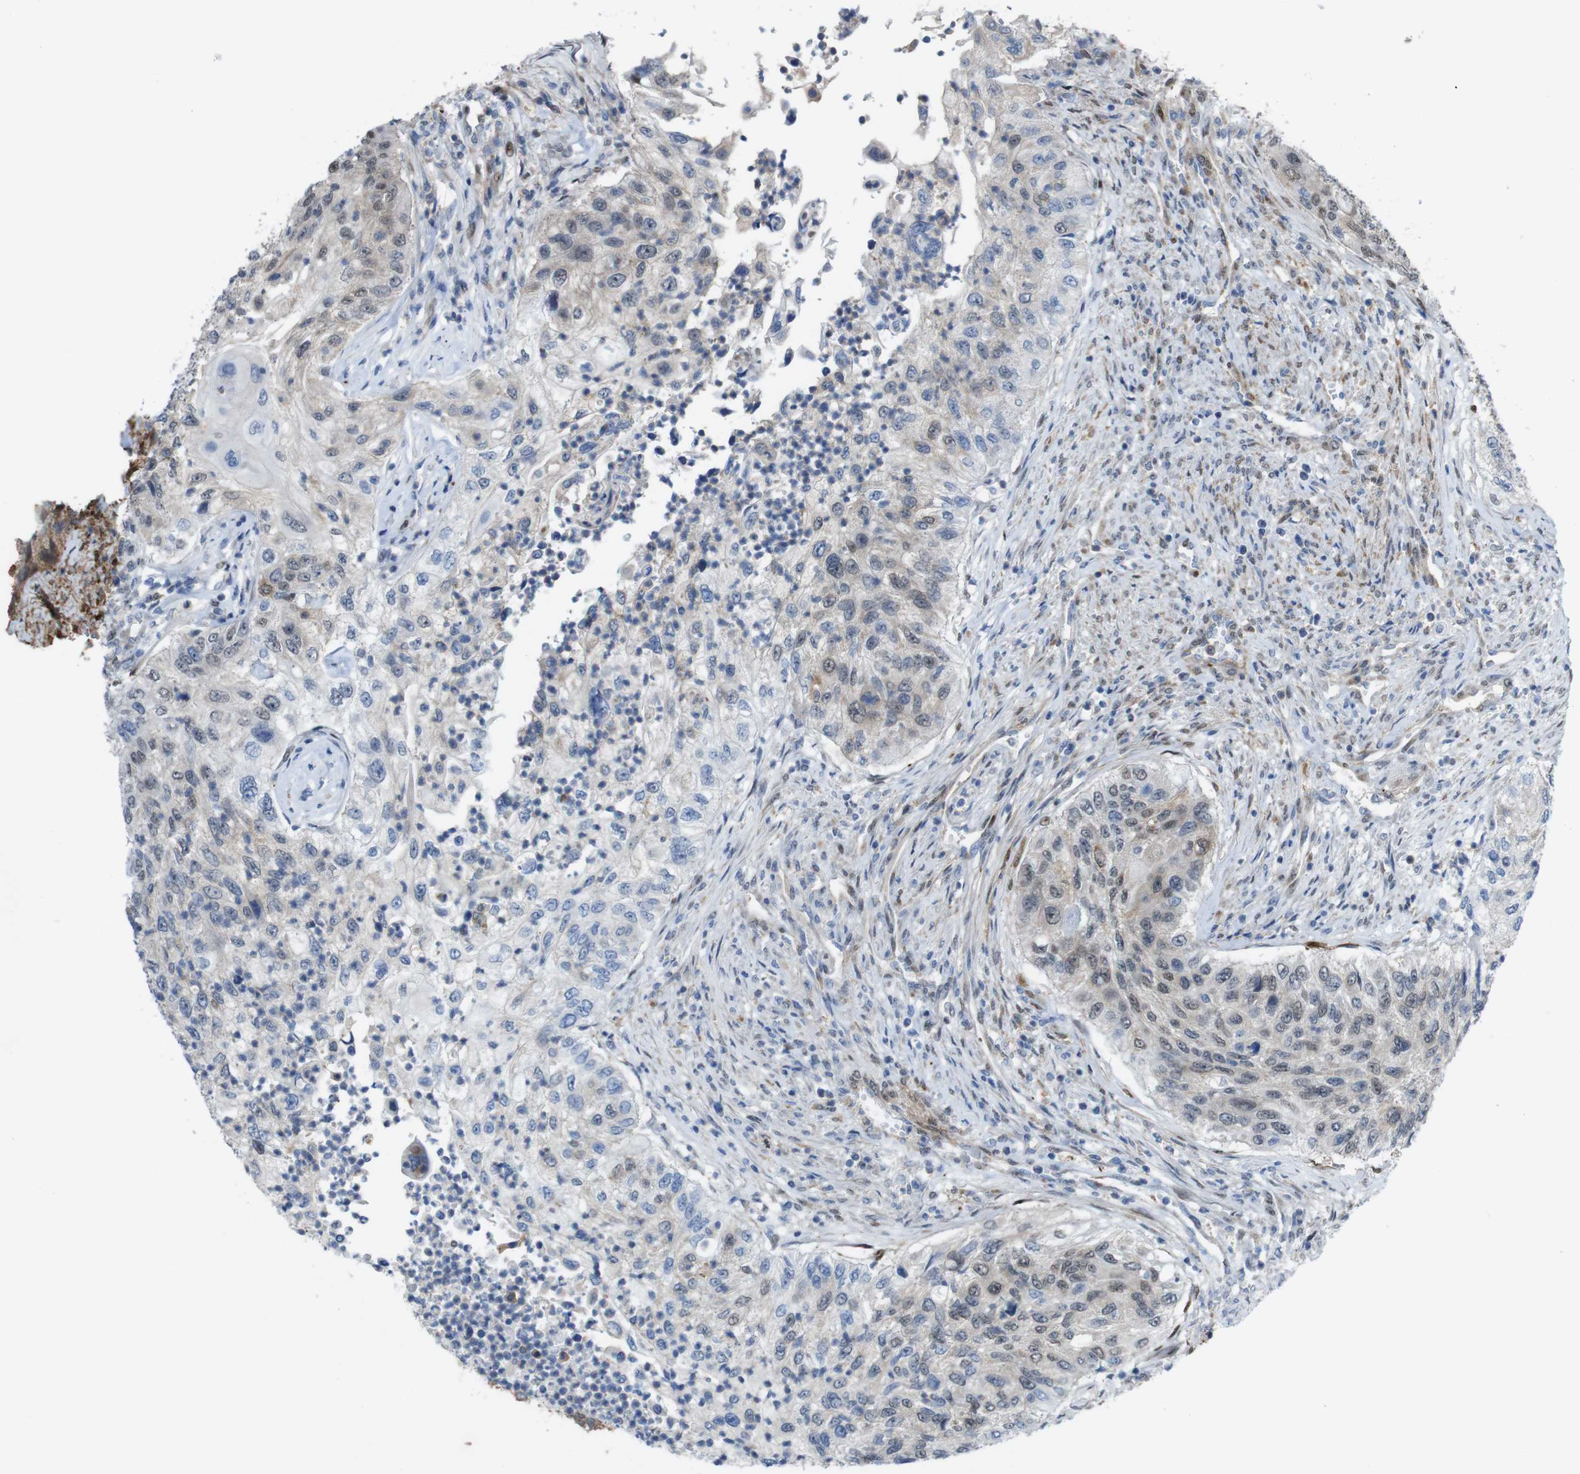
{"staining": {"intensity": "weak", "quantity": "<25%", "location": "cytoplasmic/membranous,nuclear"}, "tissue": "urothelial cancer", "cell_type": "Tumor cells", "image_type": "cancer", "snomed": [{"axis": "morphology", "description": "Urothelial carcinoma, High grade"}, {"axis": "topography", "description": "Urinary bladder"}], "caption": "The histopathology image demonstrates no significant expression in tumor cells of urothelial carcinoma (high-grade).", "gene": "PTGER4", "patient": {"sex": "female", "age": 60}}